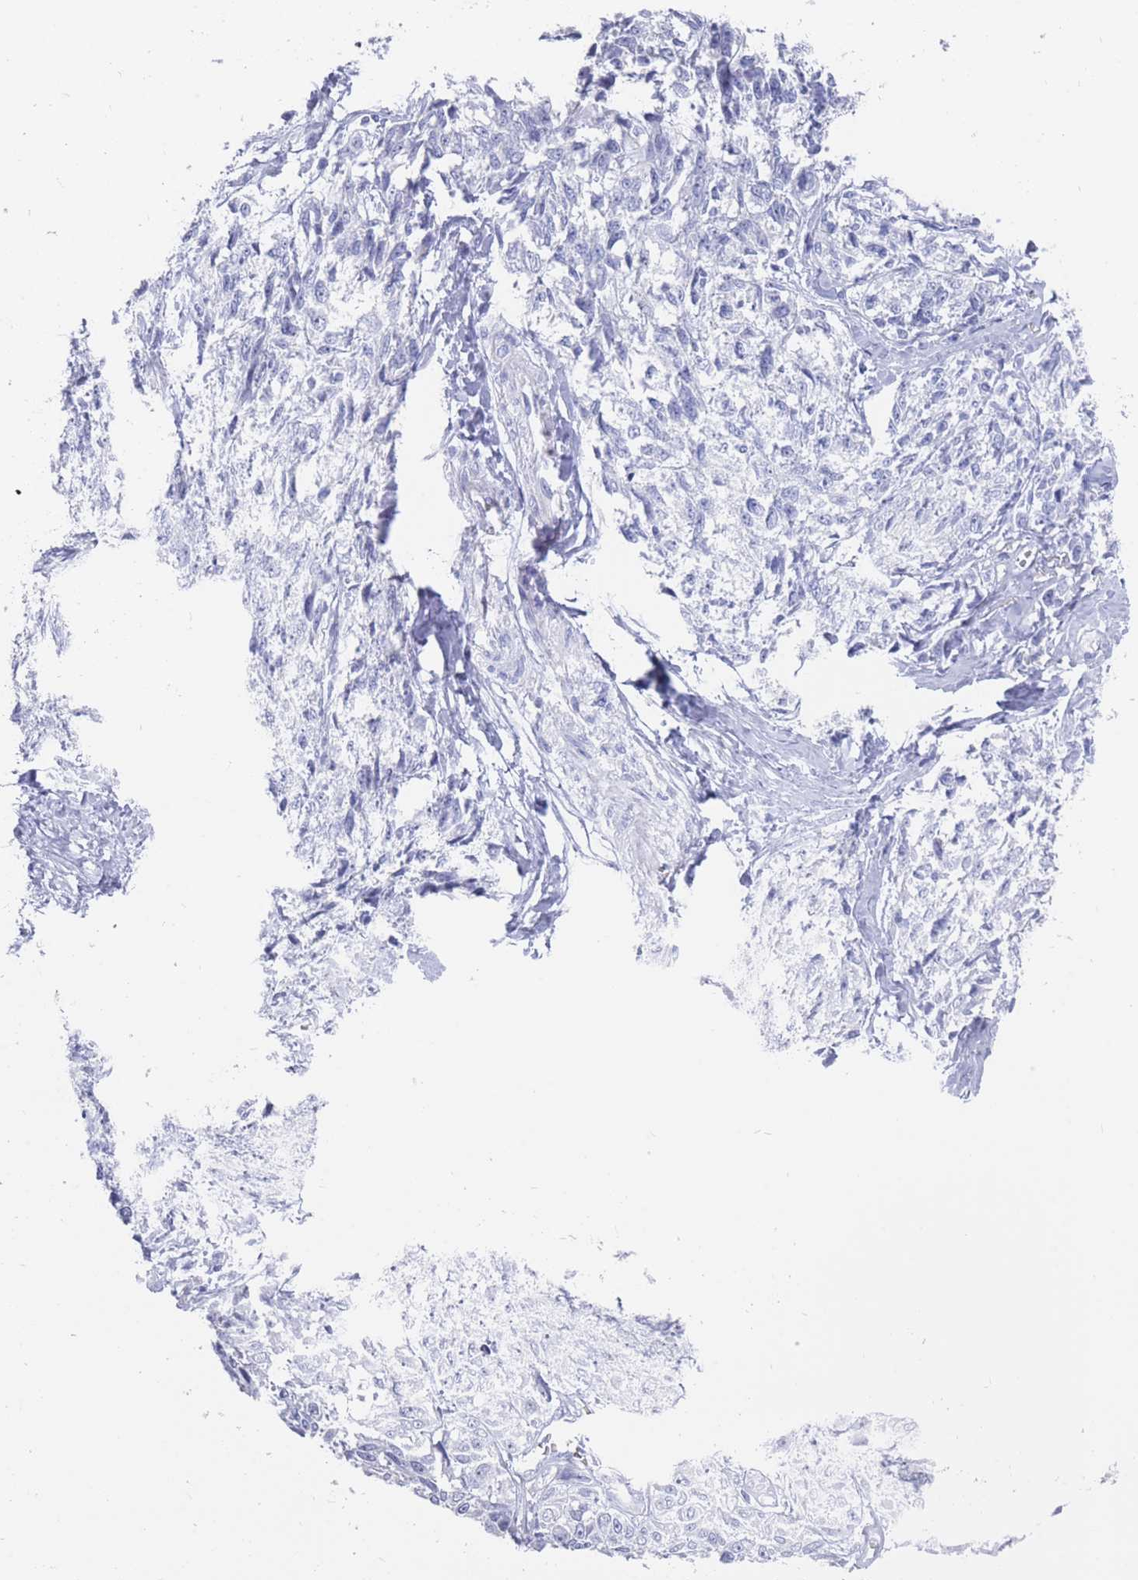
{"staining": {"intensity": "negative", "quantity": "none", "location": "none"}, "tissue": "melanoma", "cell_type": "Tumor cells", "image_type": "cancer", "snomed": [{"axis": "morphology", "description": "Normal tissue, NOS"}, {"axis": "morphology", "description": "Malignant melanoma, NOS"}, {"axis": "topography", "description": "Skin"}], "caption": "Tumor cells are negative for brown protein staining in melanoma.", "gene": "ST8SIA5", "patient": {"sex": "female", "age": 64}}